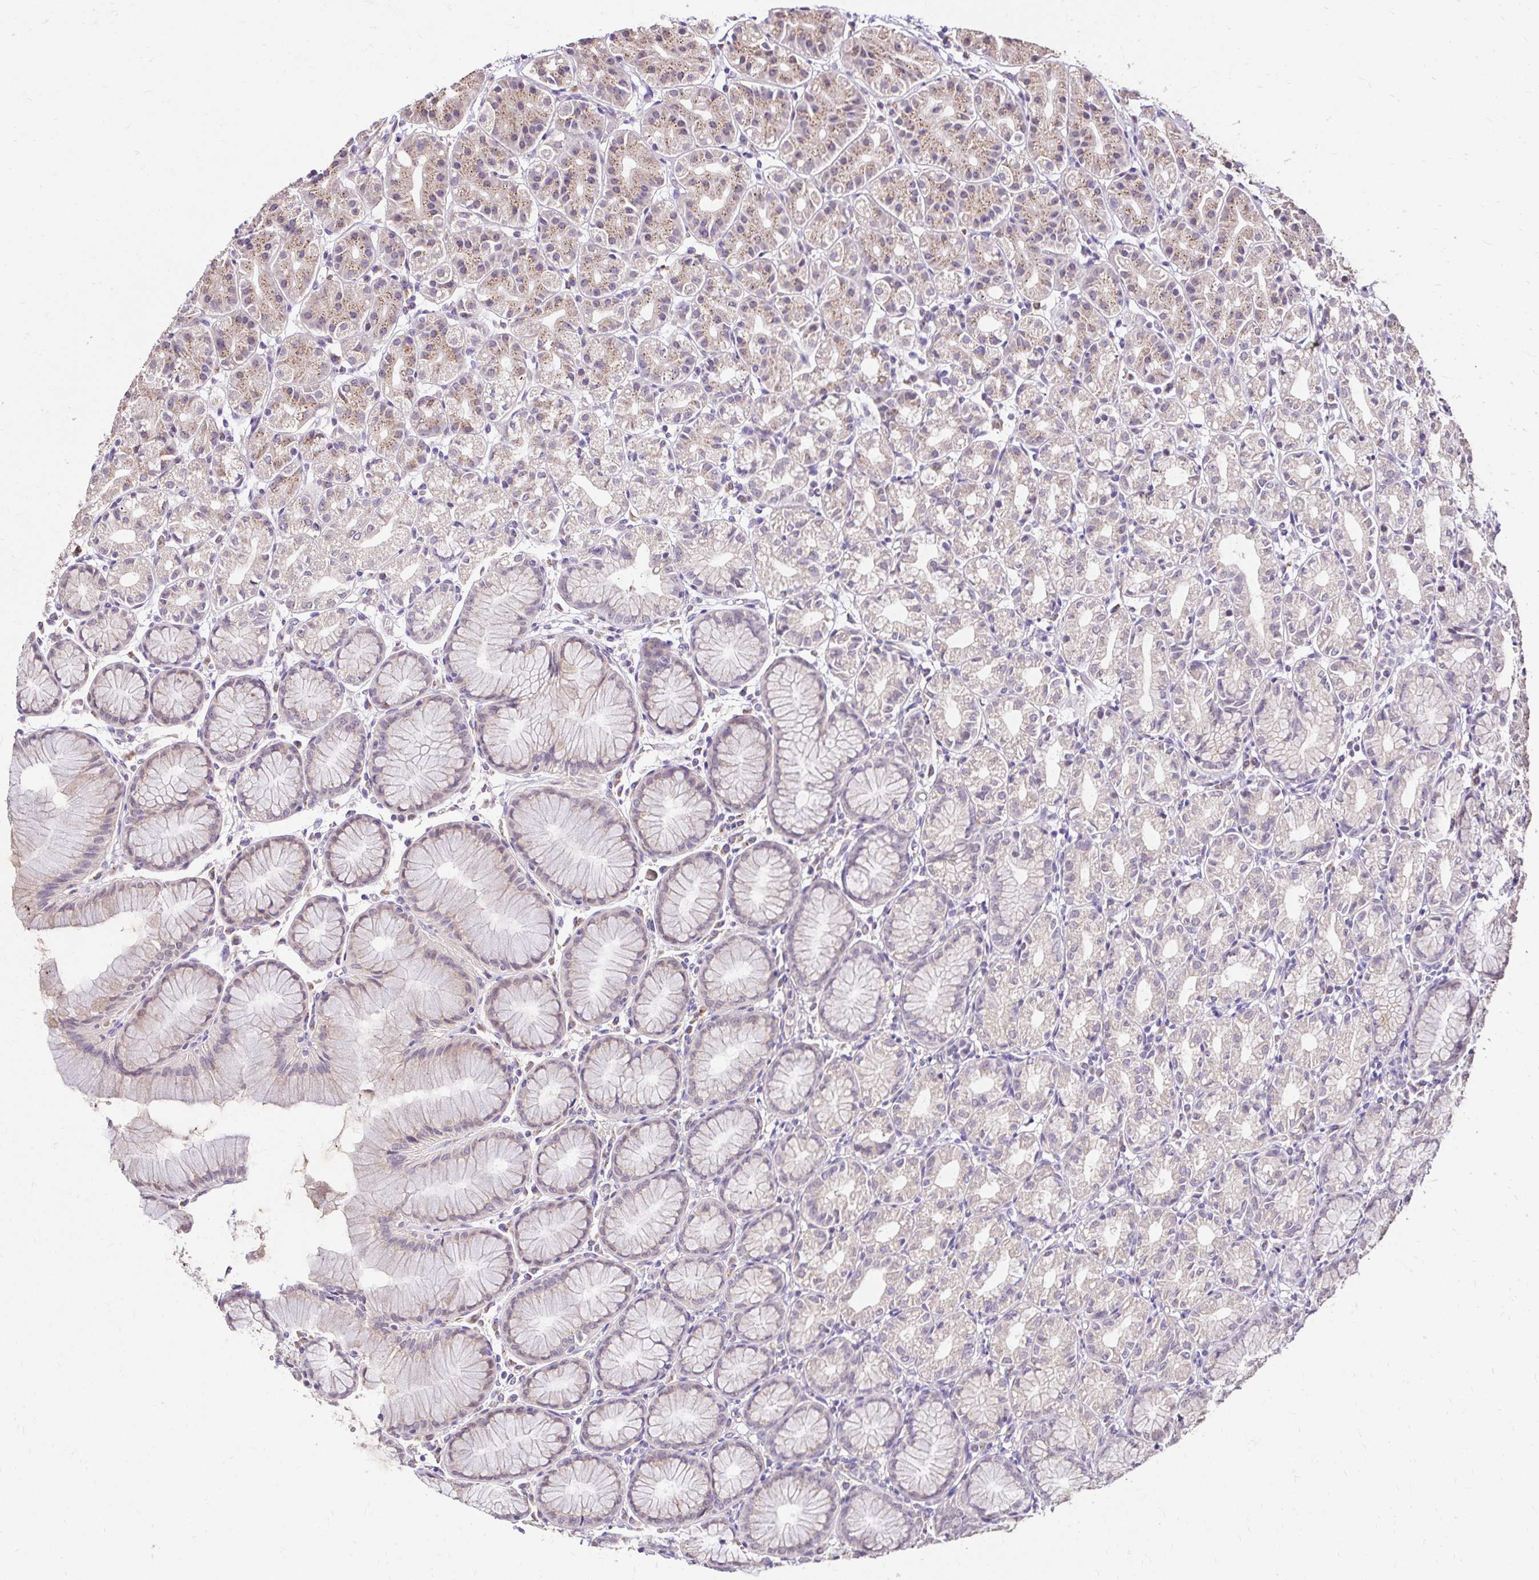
{"staining": {"intensity": "moderate", "quantity": "25%-75%", "location": "cytoplasmic/membranous"}, "tissue": "stomach", "cell_type": "Glandular cells", "image_type": "normal", "snomed": [{"axis": "morphology", "description": "Normal tissue, NOS"}, {"axis": "topography", "description": "Stomach"}], "caption": "Glandular cells demonstrate medium levels of moderate cytoplasmic/membranous expression in approximately 25%-75% of cells in unremarkable human stomach.", "gene": "KIAA1210", "patient": {"sex": "female", "age": 57}}